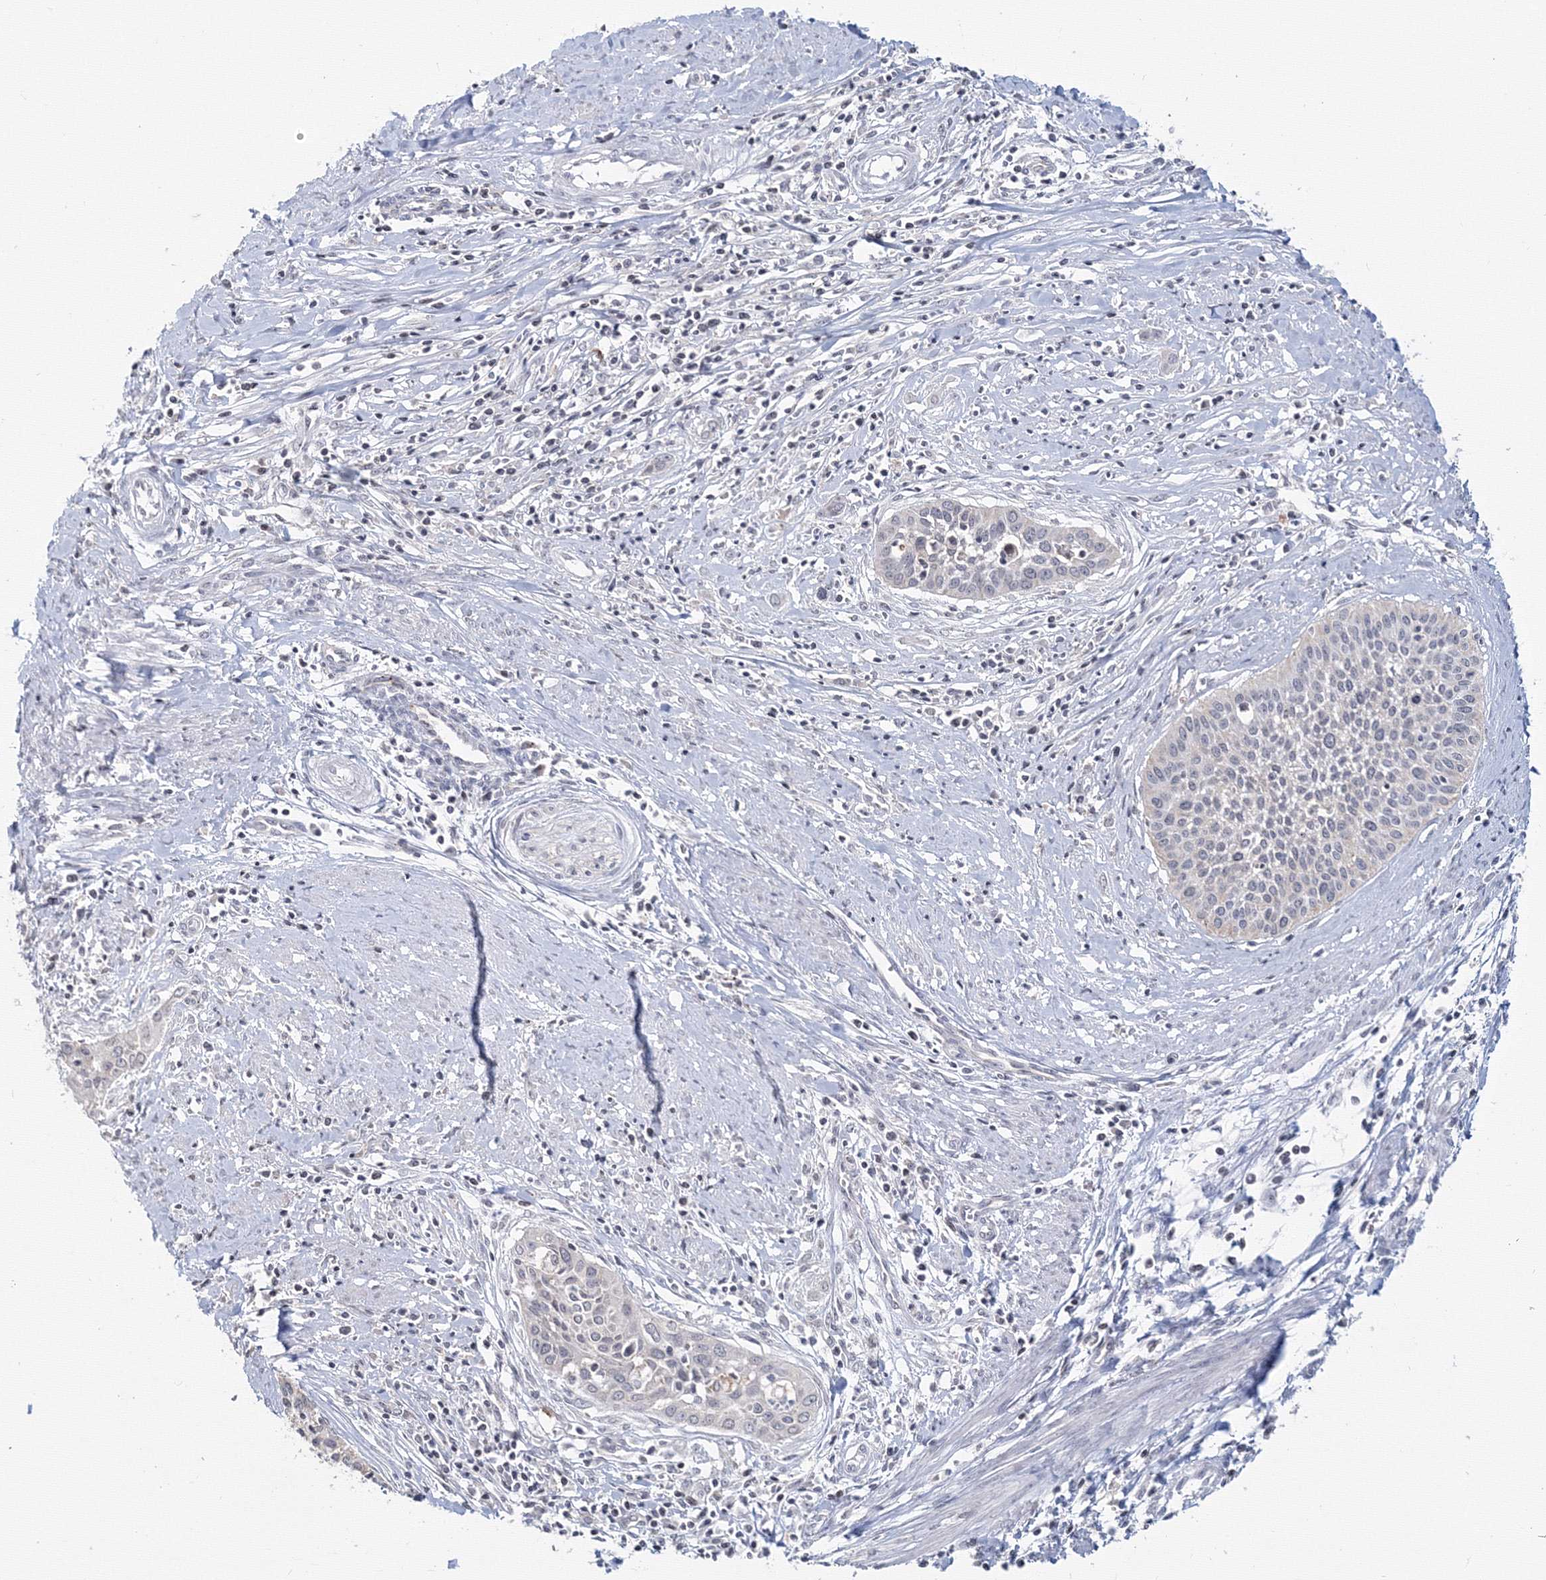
{"staining": {"intensity": "negative", "quantity": "none", "location": "none"}, "tissue": "cervical cancer", "cell_type": "Tumor cells", "image_type": "cancer", "snomed": [{"axis": "morphology", "description": "Squamous cell carcinoma, NOS"}, {"axis": "topography", "description": "Cervix"}], "caption": "IHC of human squamous cell carcinoma (cervical) displays no staining in tumor cells.", "gene": "SLC7A7", "patient": {"sex": "female", "age": 34}}